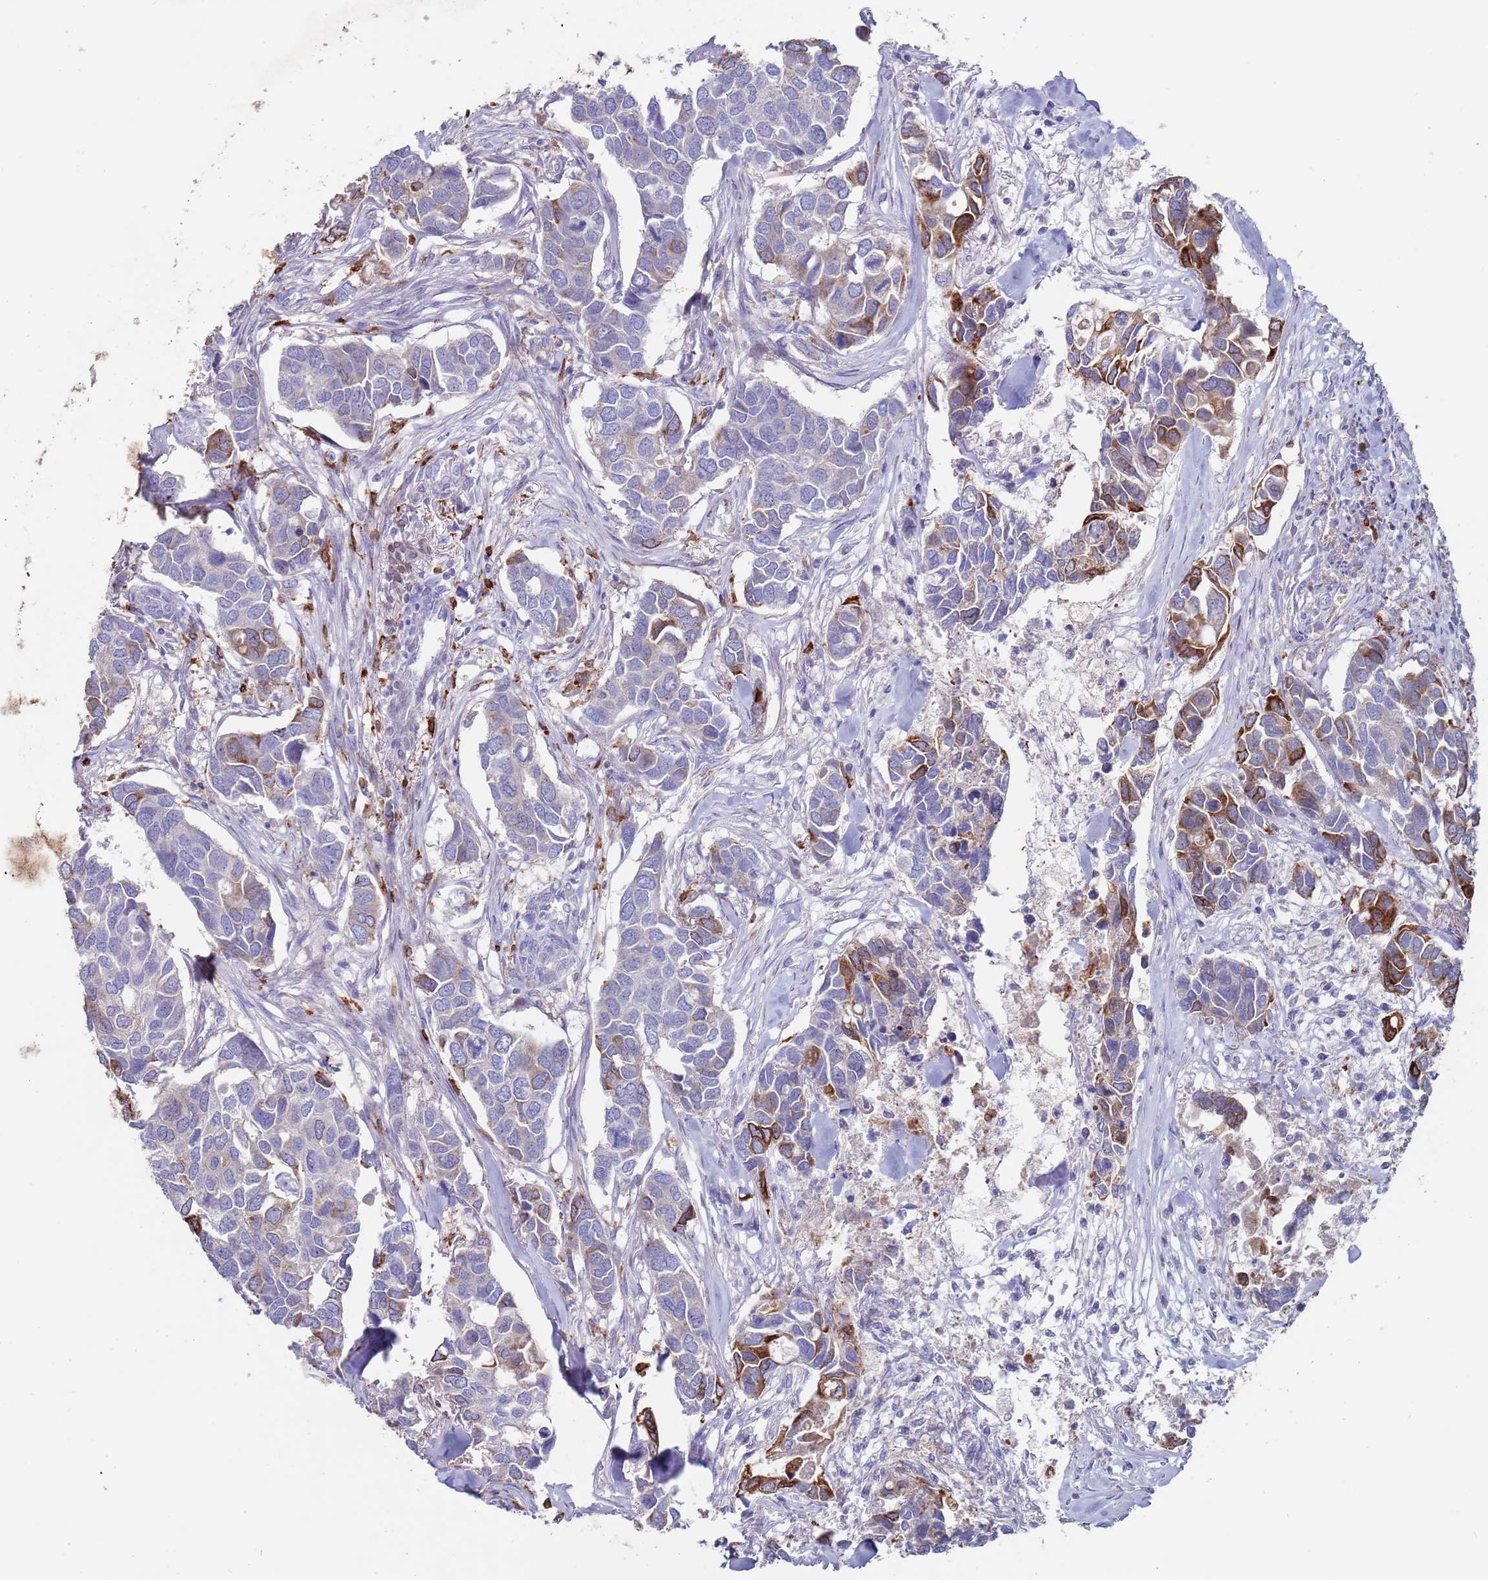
{"staining": {"intensity": "moderate", "quantity": "25%-75%", "location": "cytoplasmic/membranous"}, "tissue": "breast cancer", "cell_type": "Tumor cells", "image_type": "cancer", "snomed": [{"axis": "morphology", "description": "Duct carcinoma"}, {"axis": "topography", "description": "Breast"}], "caption": "Breast intraductal carcinoma tissue reveals moderate cytoplasmic/membranous expression in approximately 25%-75% of tumor cells, visualized by immunohistochemistry.", "gene": "GREB1L", "patient": {"sex": "female", "age": 83}}